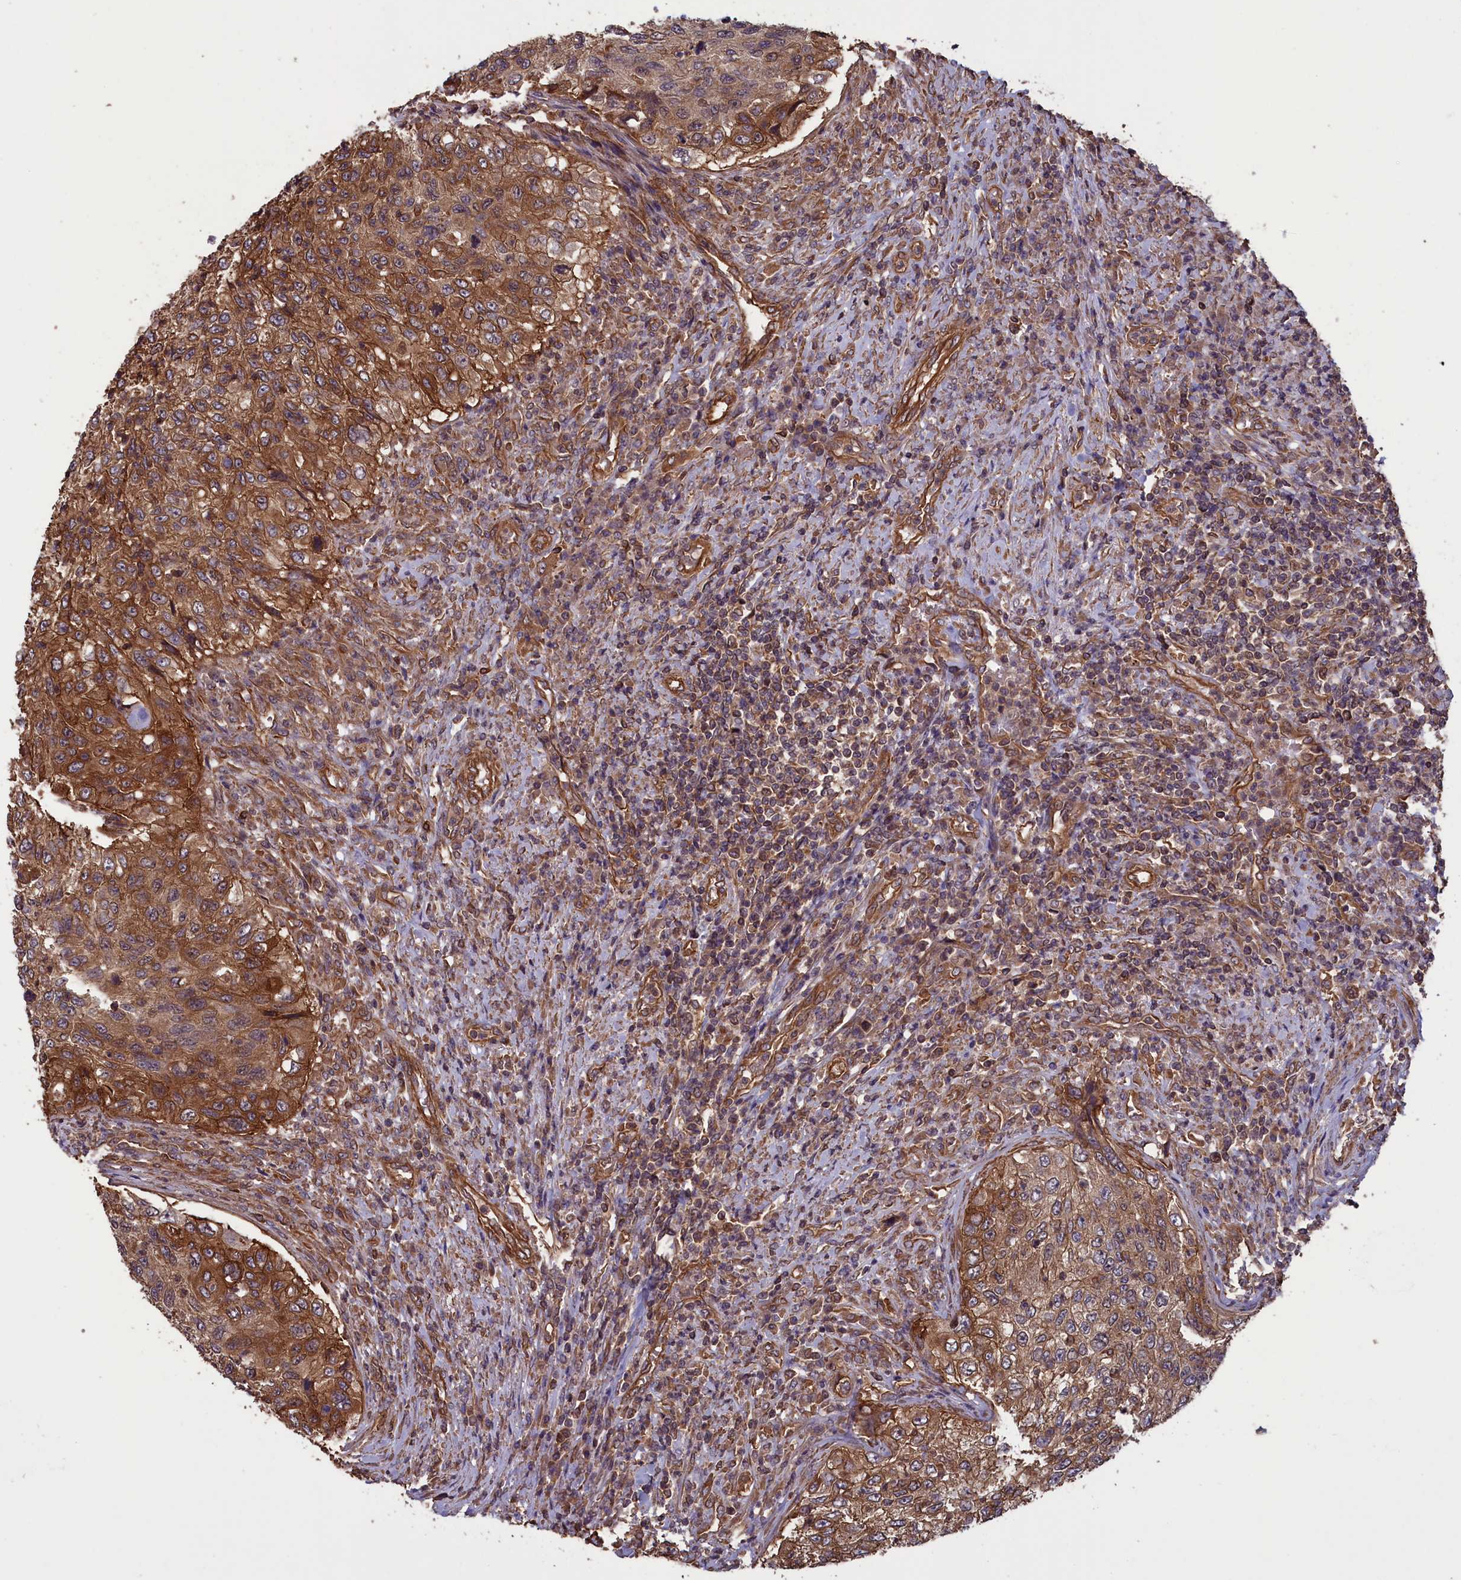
{"staining": {"intensity": "moderate", "quantity": ">75%", "location": "cytoplasmic/membranous"}, "tissue": "urothelial cancer", "cell_type": "Tumor cells", "image_type": "cancer", "snomed": [{"axis": "morphology", "description": "Urothelial carcinoma, High grade"}, {"axis": "topography", "description": "Urinary bladder"}], "caption": "Immunohistochemistry of high-grade urothelial carcinoma demonstrates medium levels of moderate cytoplasmic/membranous positivity in approximately >75% of tumor cells.", "gene": "DAPK3", "patient": {"sex": "female", "age": 60}}